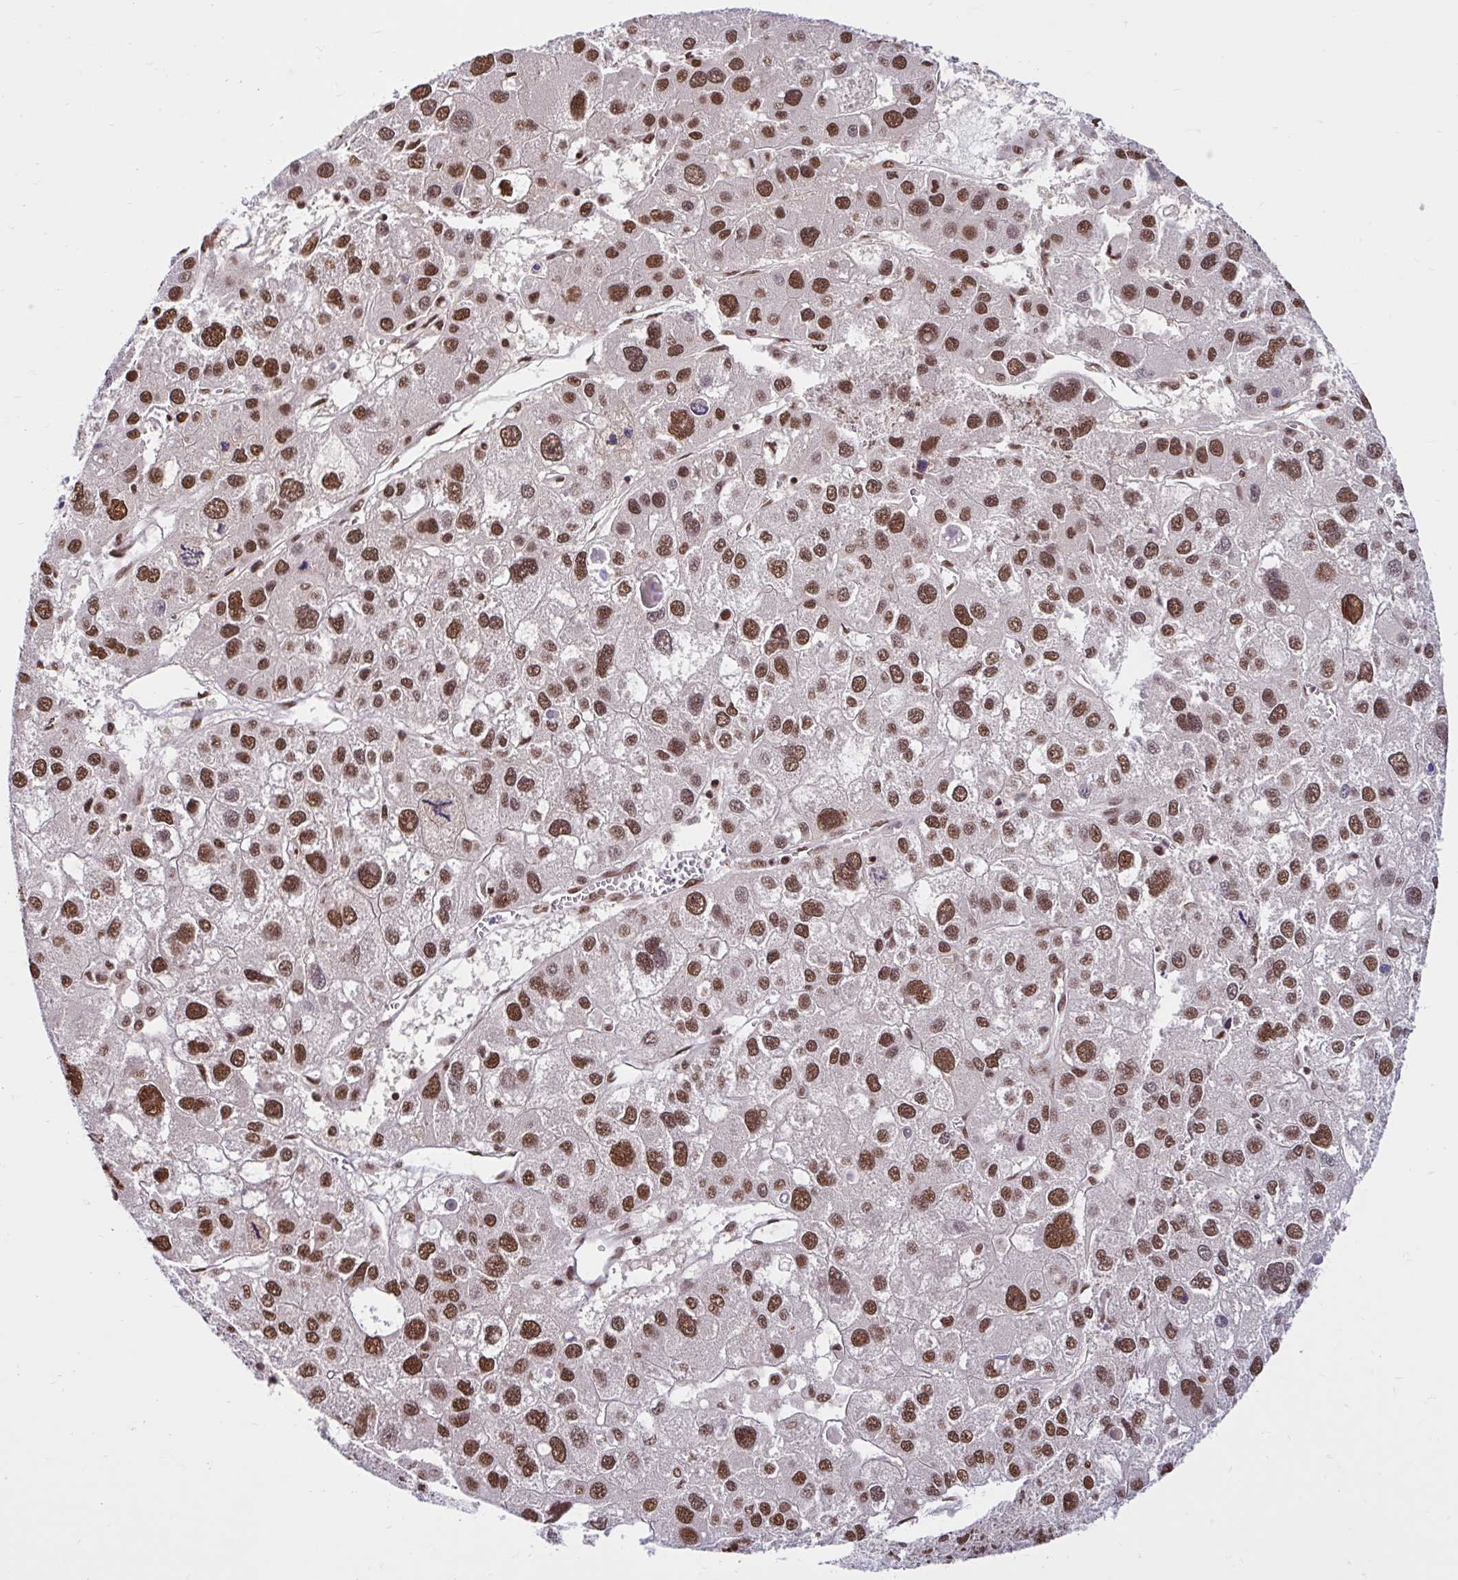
{"staining": {"intensity": "strong", "quantity": ">75%", "location": "nuclear"}, "tissue": "liver cancer", "cell_type": "Tumor cells", "image_type": "cancer", "snomed": [{"axis": "morphology", "description": "Carcinoma, Hepatocellular, NOS"}, {"axis": "topography", "description": "Liver"}], "caption": "Protein expression analysis of human liver hepatocellular carcinoma reveals strong nuclear staining in approximately >75% of tumor cells. Using DAB (3,3'-diaminobenzidine) (brown) and hematoxylin (blue) stains, captured at high magnification using brightfield microscopy.", "gene": "ABCA9", "patient": {"sex": "male", "age": 73}}